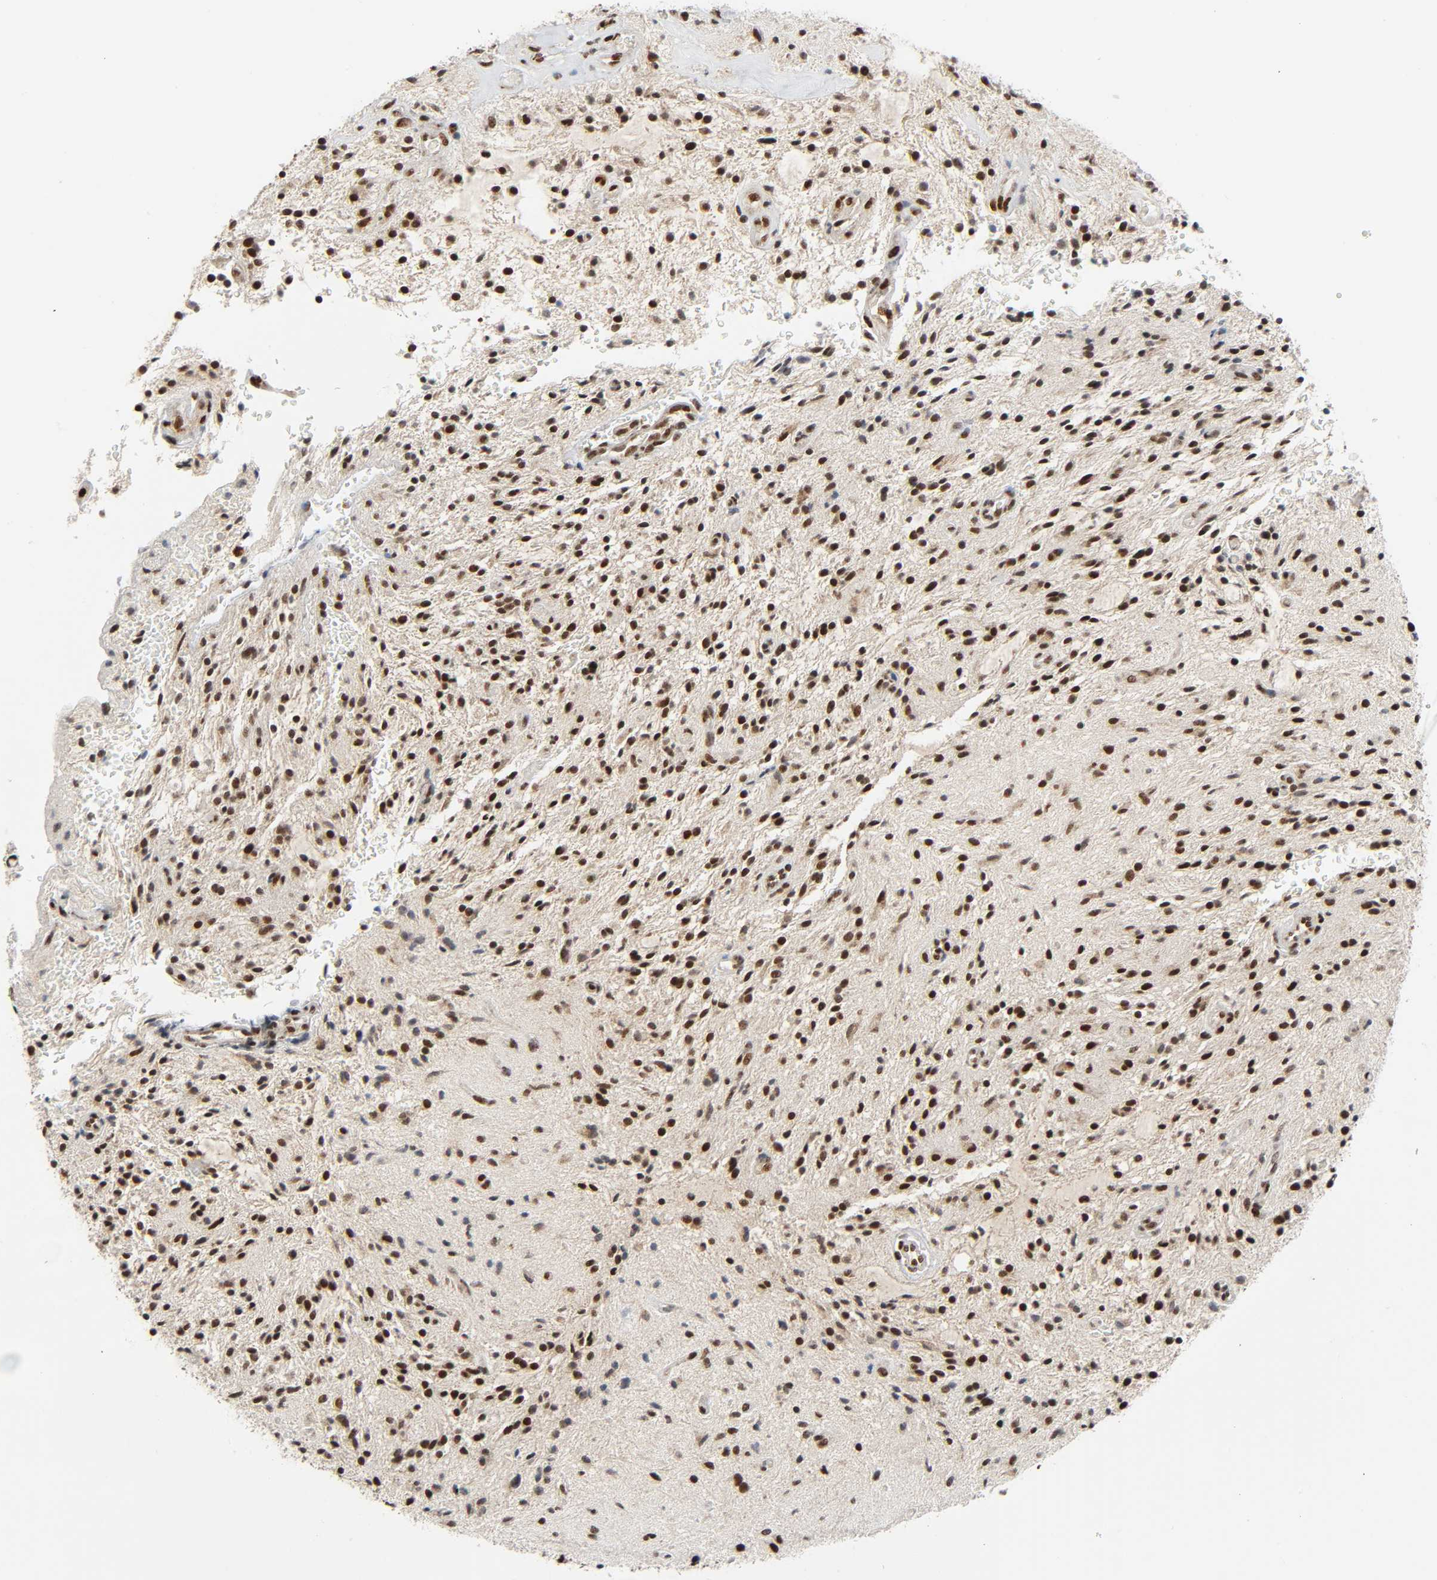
{"staining": {"intensity": "strong", "quantity": ">75%", "location": "nuclear"}, "tissue": "glioma", "cell_type": "Tumor cells", "image_type": "cancer", "snomed": [{"axis": "morphology", "description": "Glioma, malignant, NOS"}, {"axis": "topography", "description": "Cerebellum"}], "caption": "An immunohistochemistry (IHC) photomicrograph of neoplastic tissue is shown. Protein staining in brown labels strong nuclear positivity in glioma within tumor cells. The staining was performed using DAB (3,3'-diaminobenzidine) to visualize the protein expression in brown, while the nuclei were stained in blue with hematoxylin (Magnification: 20x).", "gene": "CDK9", "patient": {"sex": "female", "age": 10}}